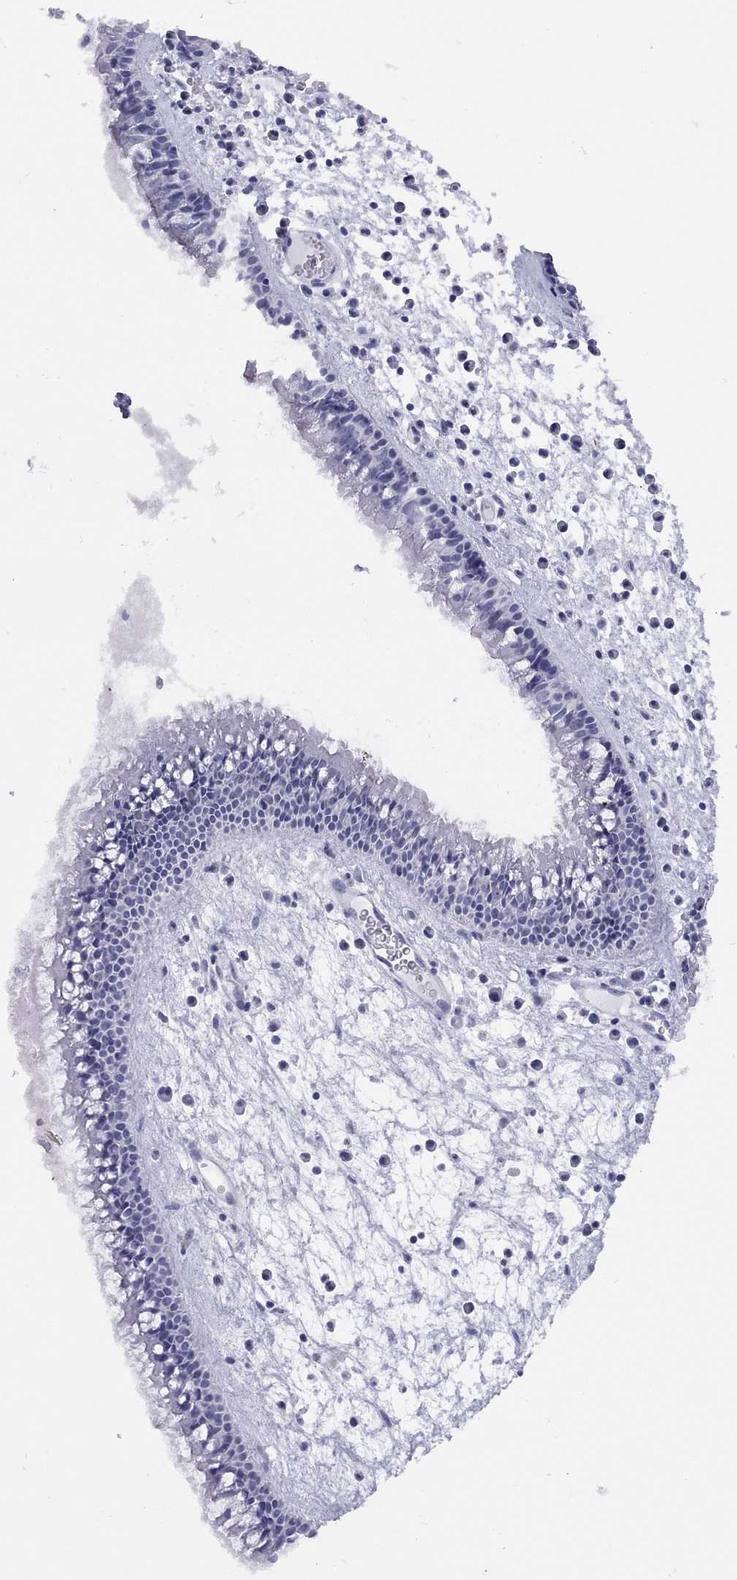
{"staining": {"intensity": "negative", "quantity": "none", "location": "none"}, "tissue": "nasopharynx", "cell_type": "Respiratory epithelial cells", "image_type": "normal", "snomed": [{"axis": "morphology", "description": "Normal tissue, NOS"}, {"axis": "topography", "description": "Nasopharynx"}], "caption": "This is a photomicrograph of IHC staining of benign nasopharynx, which shows no positivity in respiratory epithelial cells. (Brightfield microscopy of DAB (3,3'-diaminobenzidine) immunohistochemistry (IHC) at high magnification).", "gene": "LYAR", "patient": {"sex": "female", "age": 47}}